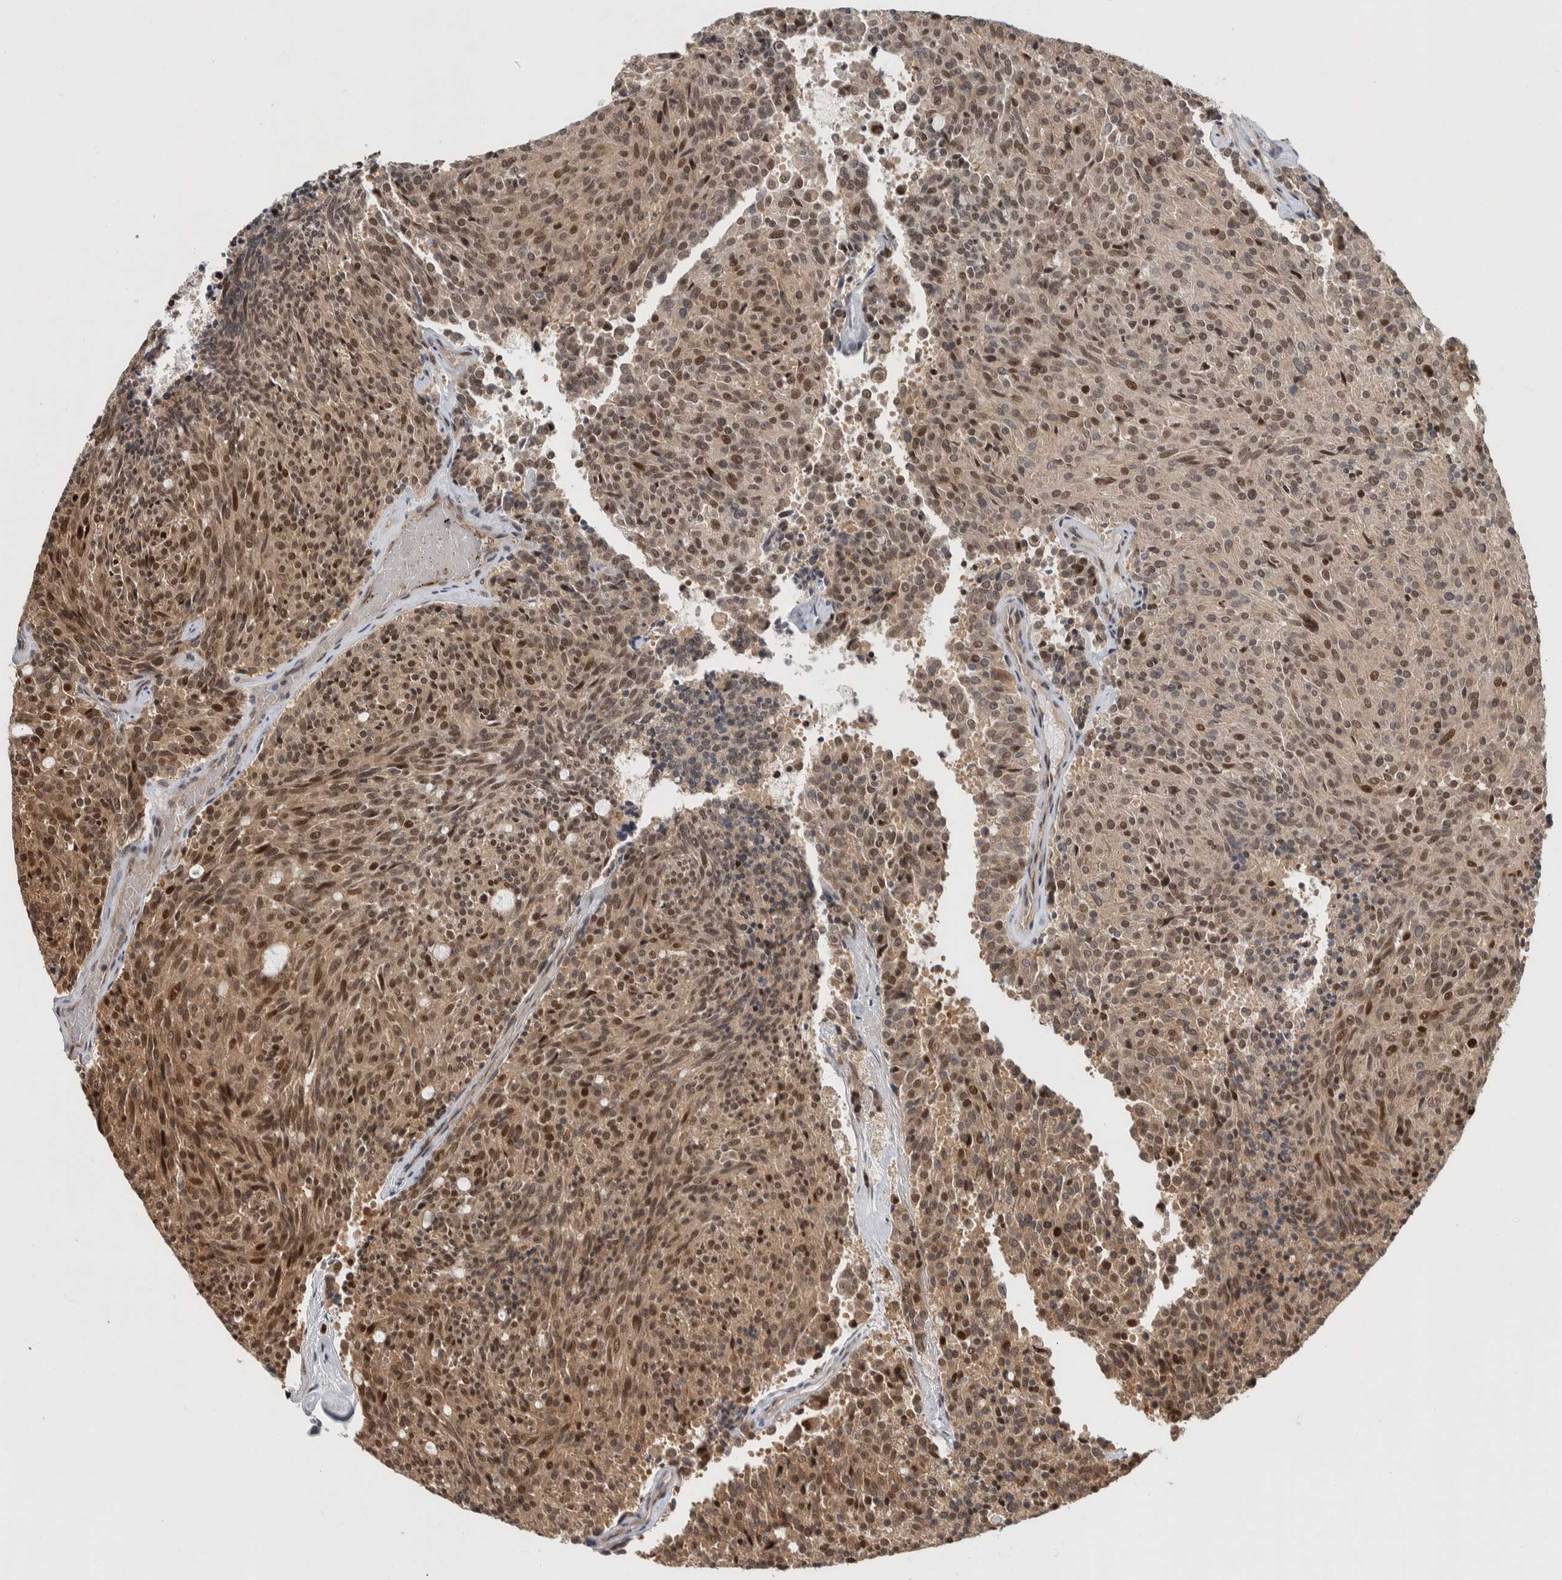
{"staining": {"intensity": "moderate", "quantity": ">75%", "location": "nuclear"}, "tissue": "carcinoid", "cell_type": "Tumor cells", "image_type": "cancer", "snomed": [{"axis": "morphology", "description": "Carcinoid, malignant, NOS"}, {"axis": "topography", "description": "Pancreas"}], "caption": "Moderate nuclear positivity for a protein is appreciated in about >75% of tumor cells of carcinoid using immunohistochemistry.", "gene": "RPS6KA4", "patient": {"sex": "female", "age": 54}}